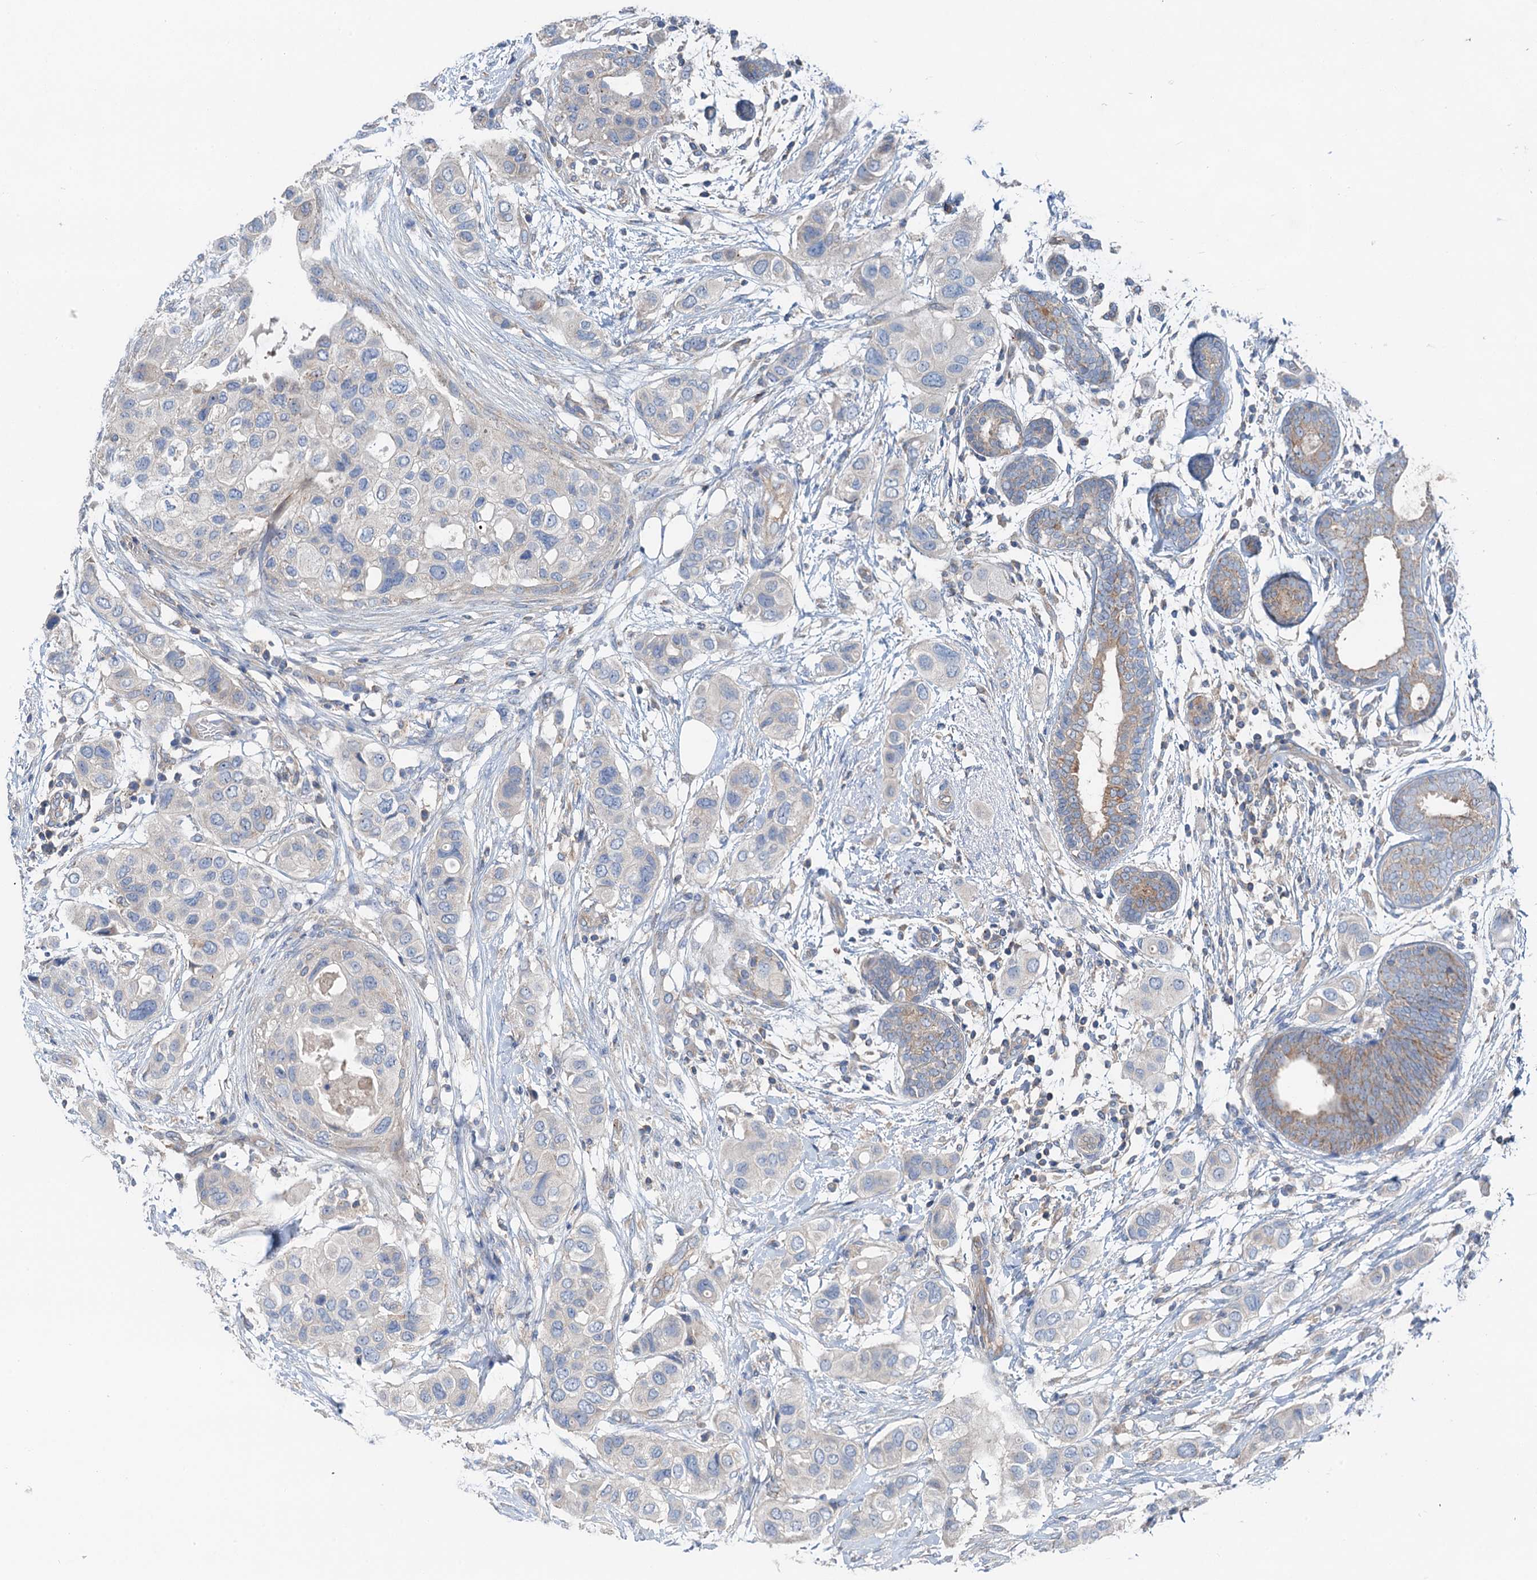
{"staining": {"intensity": "negative", "quantity": "none", "location": "none"}, "tissue": "breast cancer", "cell_type": "Tumor cells", "image_type": "cancer", "snomed": [{"axis": "morphology", "description": "Lobular carcinoma"}, {"axis": "topography", "description": "Breast"}], "caption": "This is a histopathology image of IHC staining of lobular carcinoma (breast), which shows no expression in tumor cells. Nuclei are stained in blue.", "gene": "ANKRD26", "patient": {"sex": "female", "age": 51}}